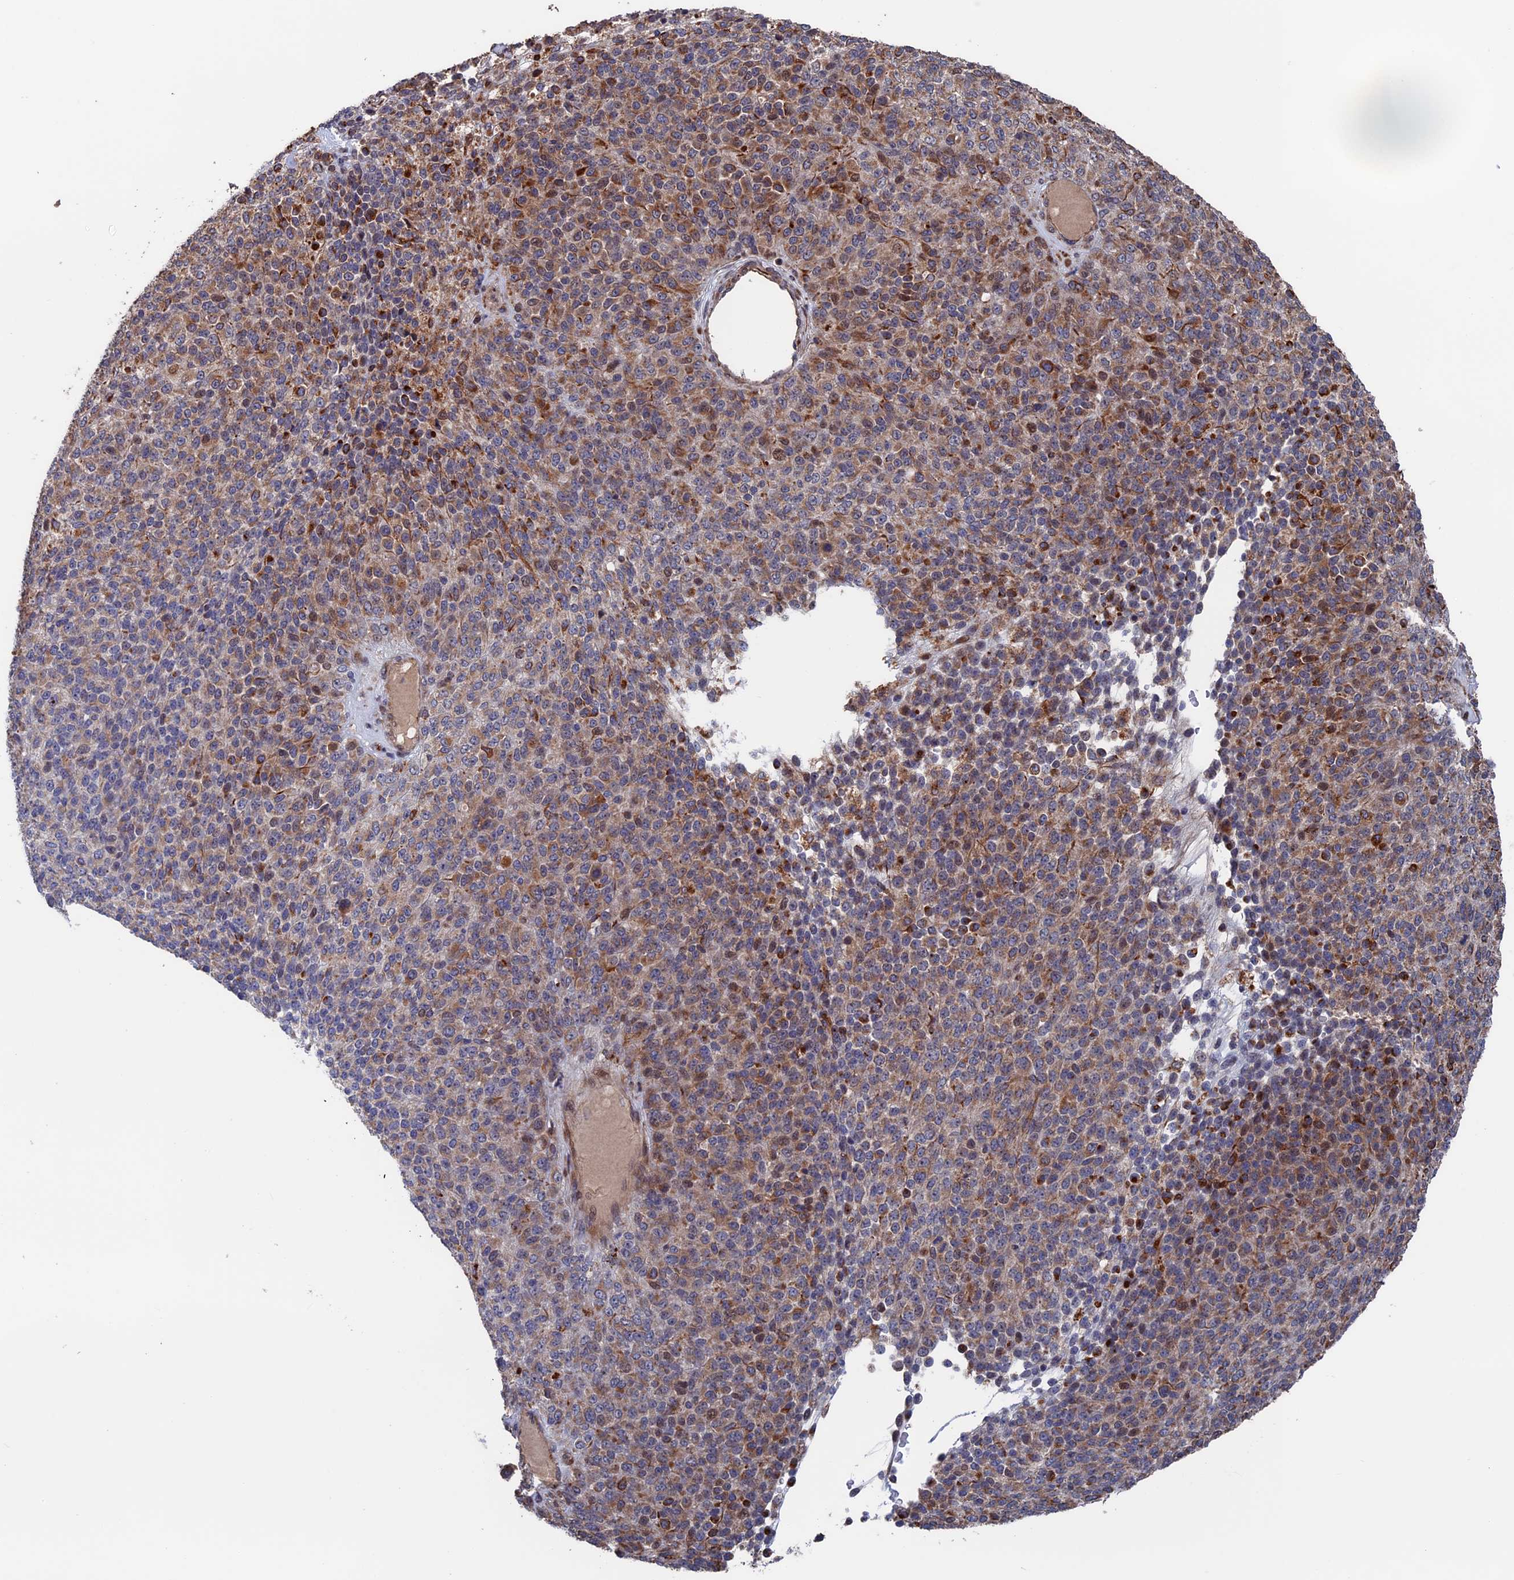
{"staining": {"intensity": "moderate", "quantity": ">75%", "location": "cytoplasmic/membranous"}, "tissue": "melanoma", "cell_type": "Tumor cells", "image_type": "cancer", "snomed": [{"axis": "morphology", "description": "Malignant melanoma, Metastatic site"}, {"axis": "topography", "description": "Brain"}], "caption": "Moderate cytoplasmic/membranous protein expression is appreciated in about >75% of tumor cells in melanoma.", "gene": "PLA2G15", "patient": {"sex": "female", "age": 56}}